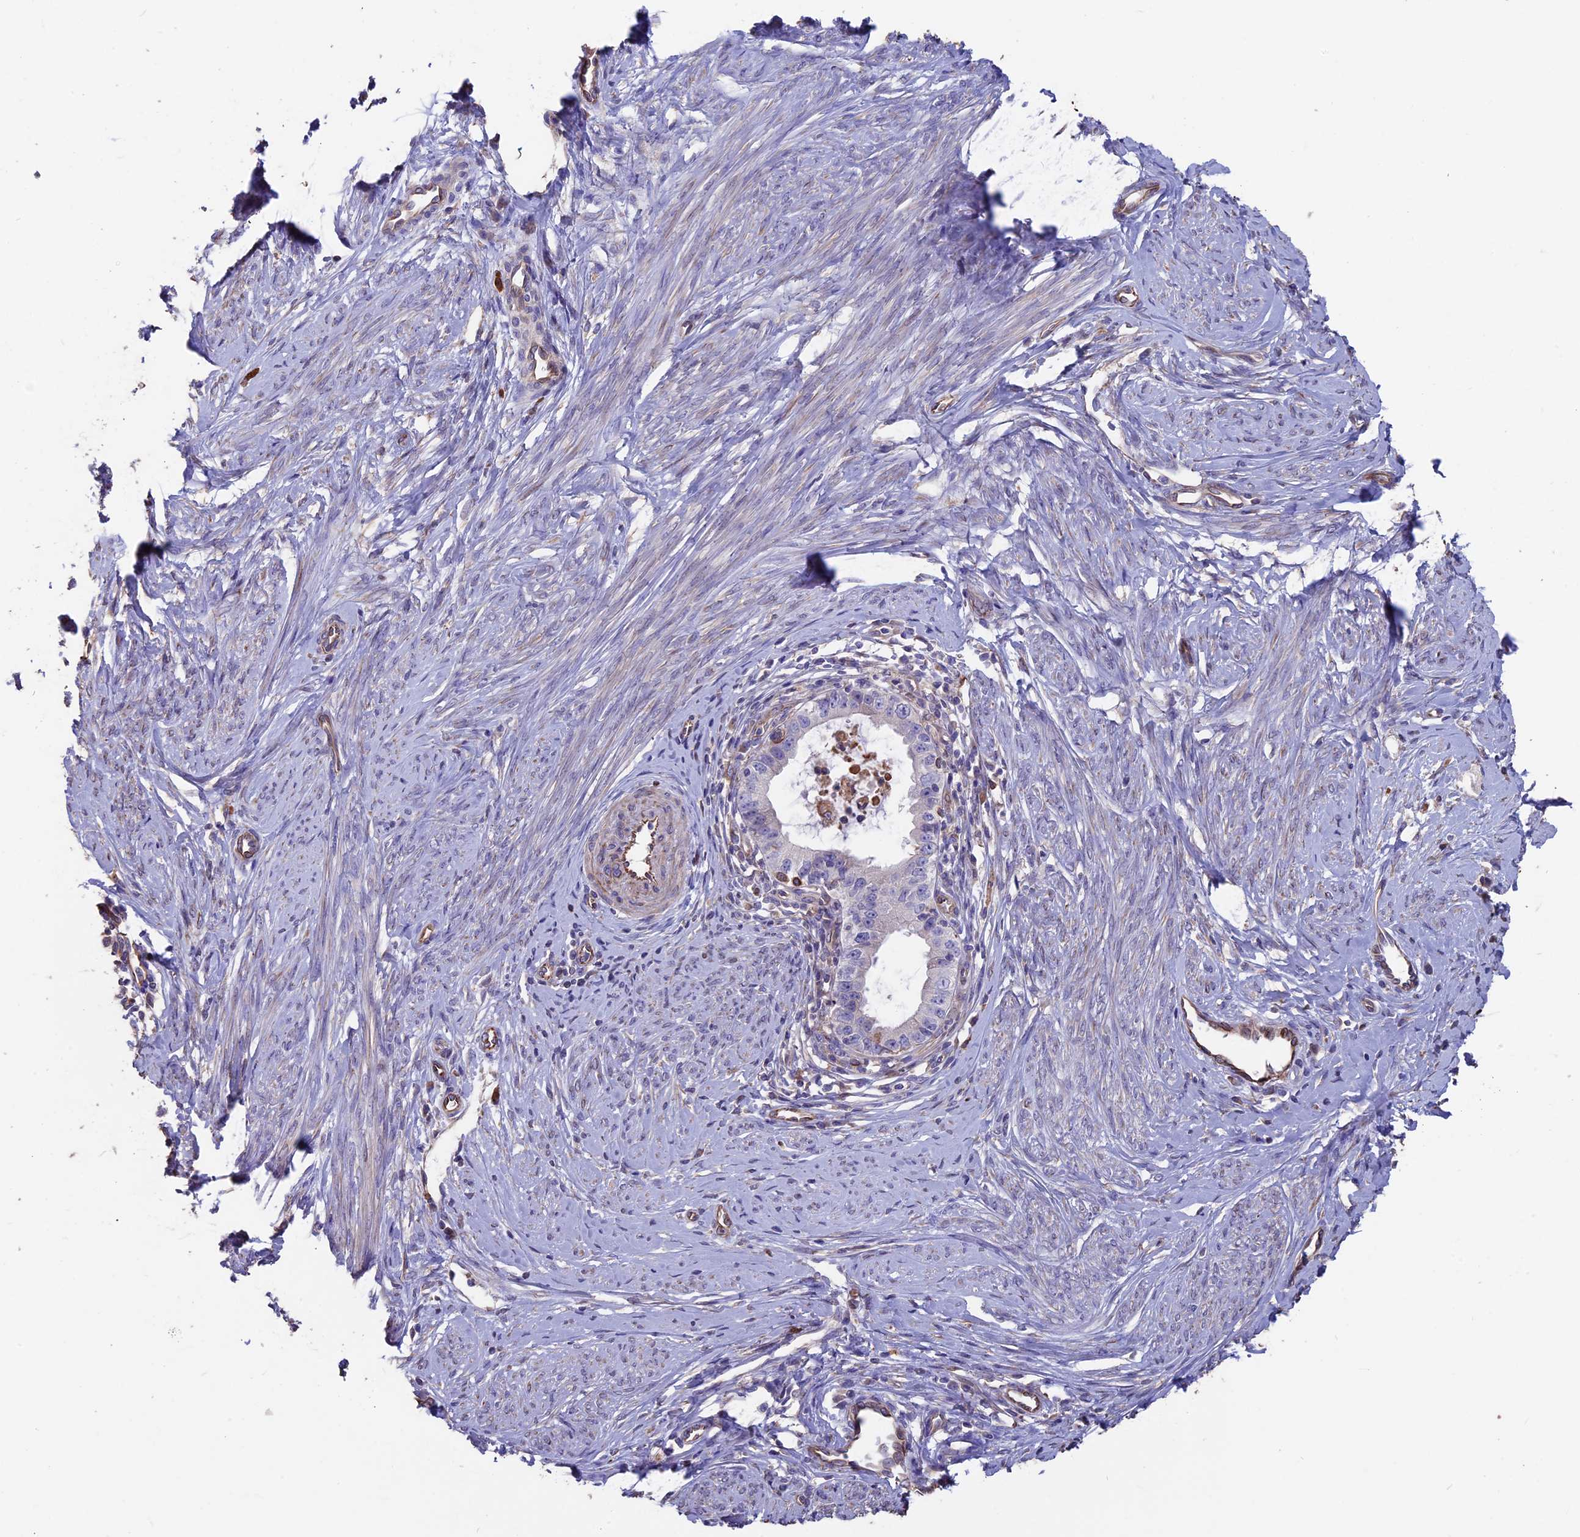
{"staining": {"intensity": "negative", "quantity": "none", "location": "none"}, "tissue": "cervical cancer", "cell_type": "Tumor cells", "image_type": "cancer", "snomed": [{"axis": "morphology", "description": "Adenocarcinoma, NOS"}, {"axis": "topography", "description": "Cervix"}], "caption": "Tumor cells are negative for protein expression in human adenocarcinoma (cervical).", "gene": "SEH1L", "patient": {"sex": "female", "age": 36}}